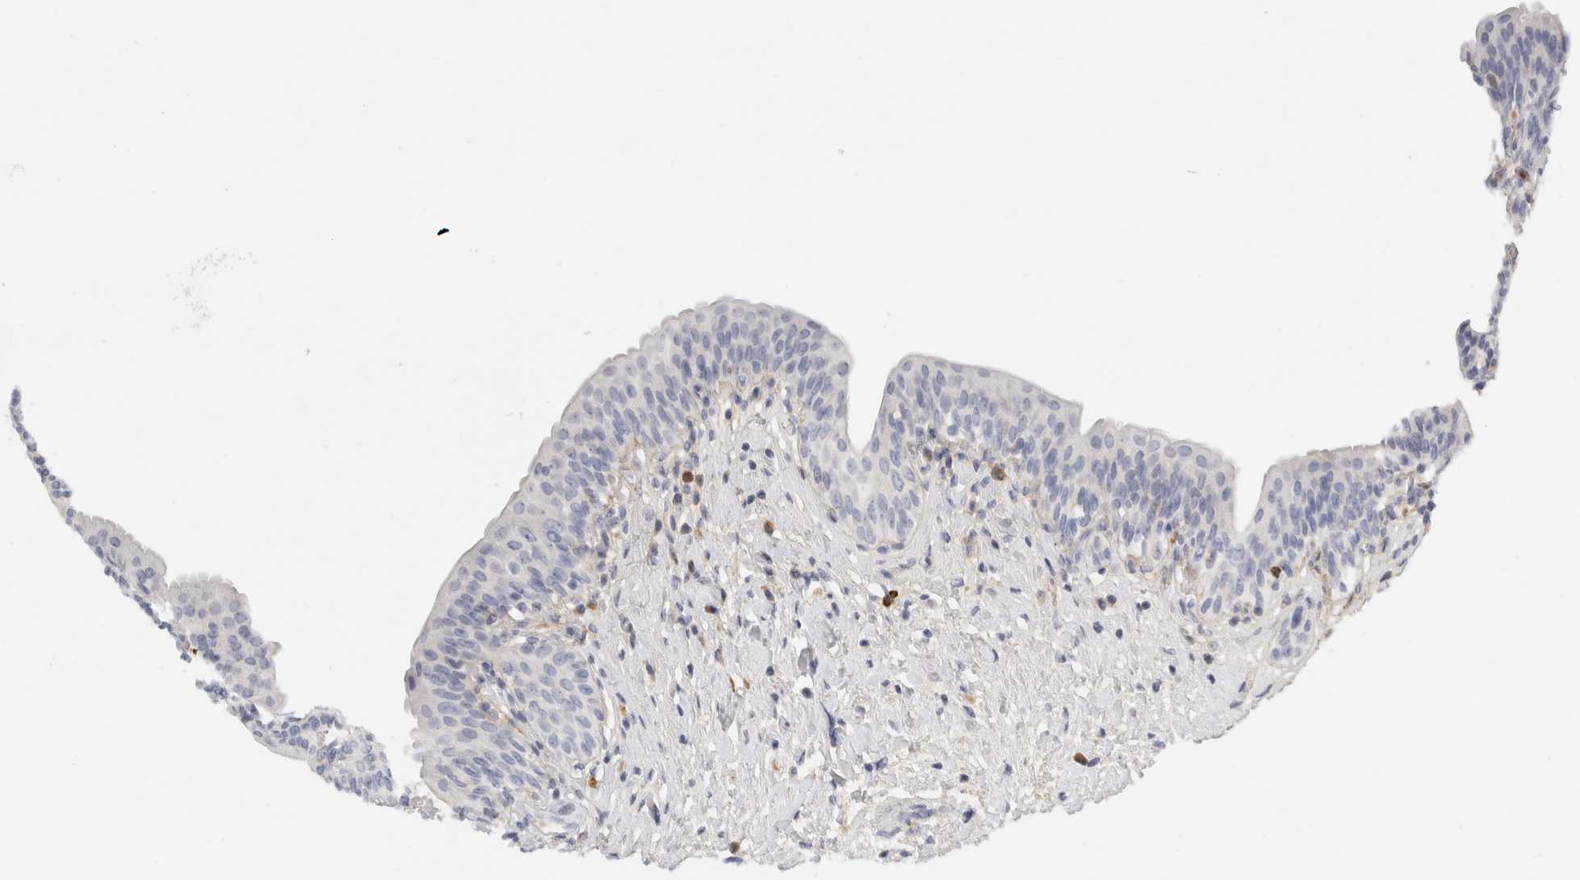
{"staining": {"intensity": "negative", "quantity": "none", "location": "none"}, "tissue": "urinary bladder", "cell_type": "Urothelial cells", "image_type": "normal", "snomed": [{"axis": "morphology", "description": "Normal tissue, NOS"}, {"axis": "topography", "description": "Urinary bladder"}], "caption": "The micrograph displays no staining of urothelial cells in normal urinary bladder.", "gene": "FGL2", "patient": {"sex": "male", "age": 83}}